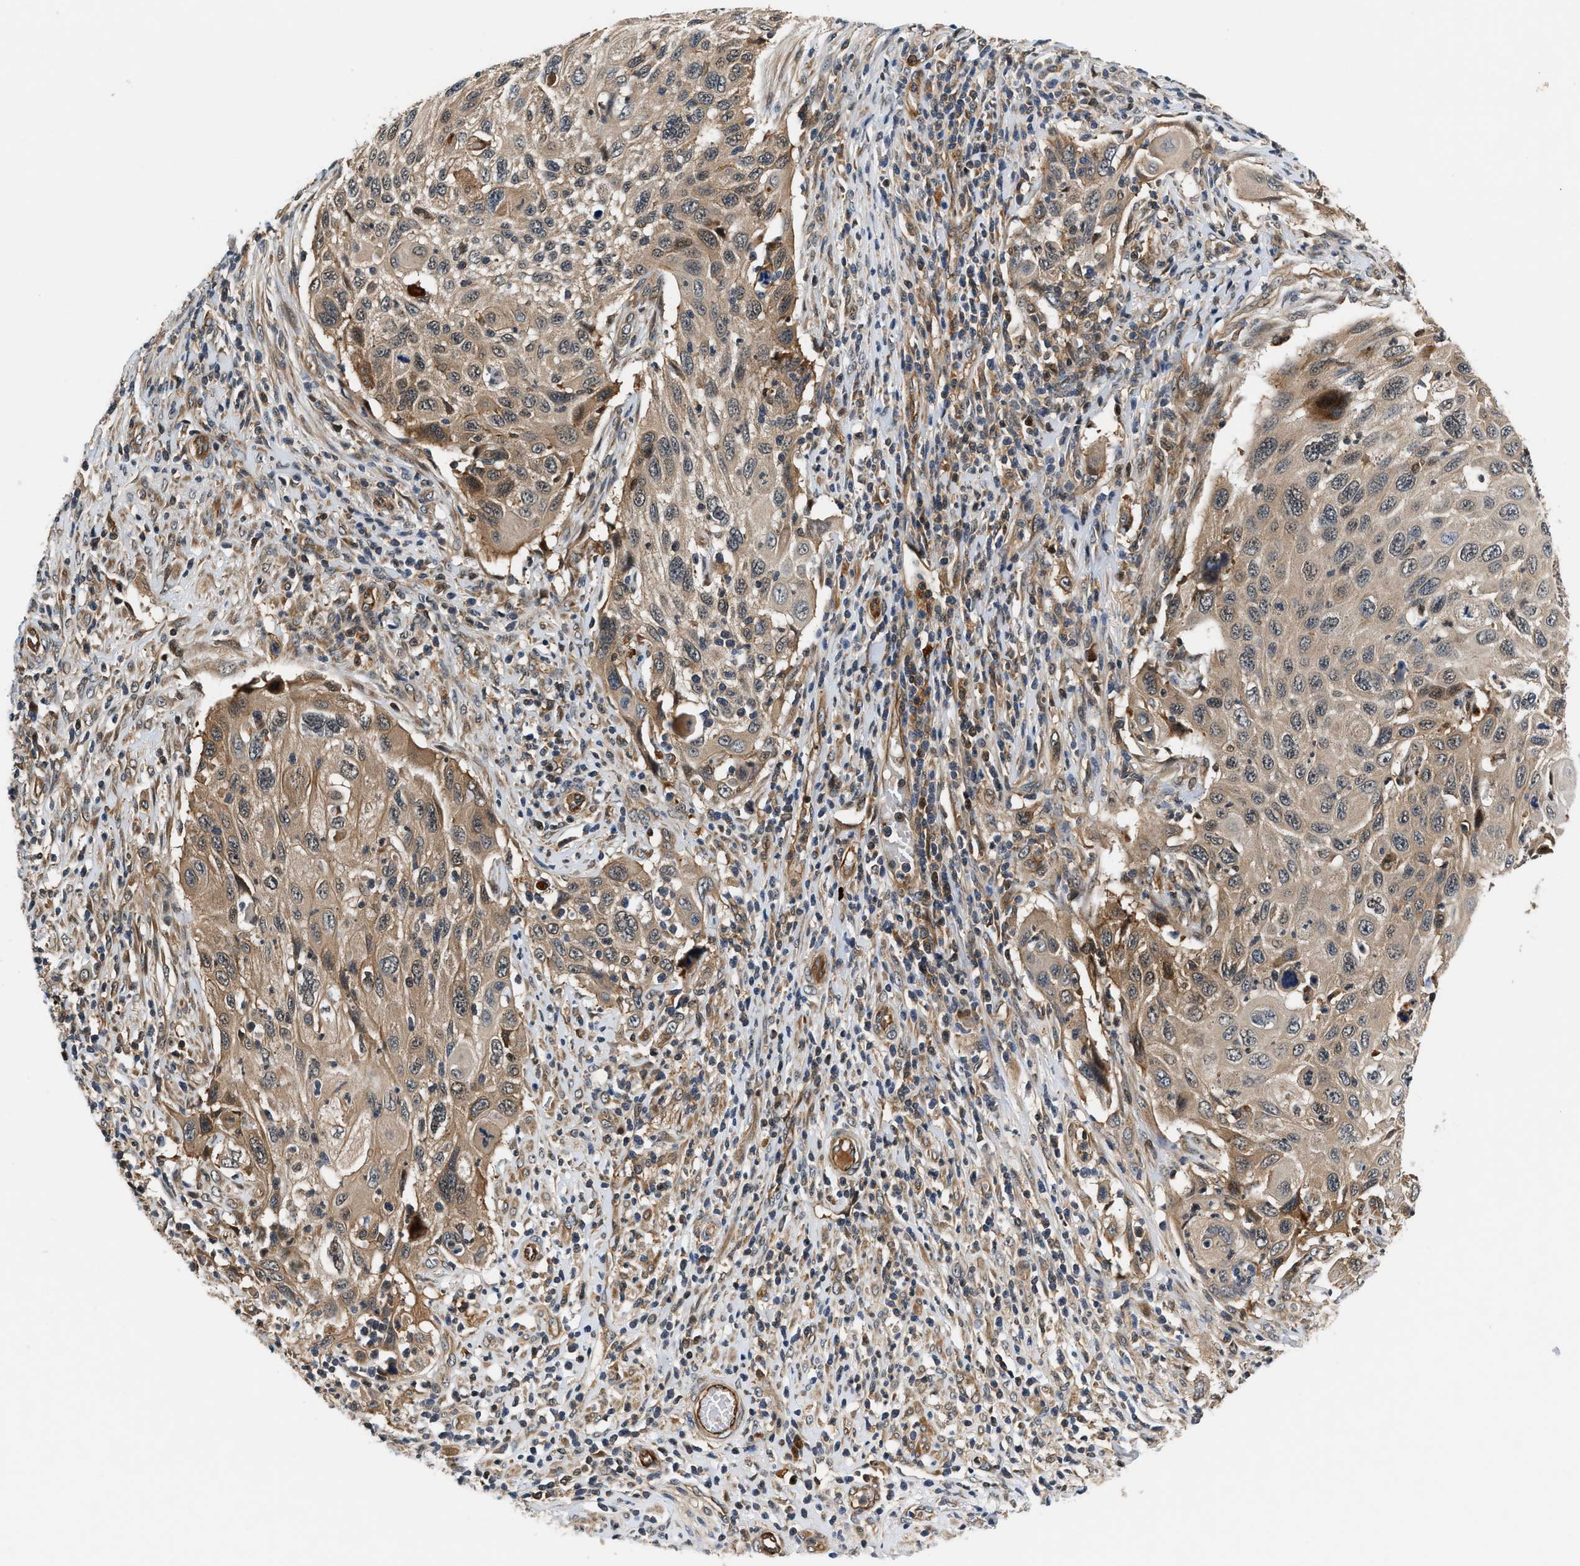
{"staining": {"intensity": "weak", "quantity": ">75%", "location": "cytoplasmic/membranous"}, "tissue": "cervical cancer", "cell_type": "Tumor cells", "image_type": "cancer", "snomed": [{"axis": "morphology", "description": "Squamous cell carcinoma, NOS"}, {"axis": "topography", "description": "Cervix"}], "caption": "The histopathology image shows a brown stain indicating the presence of a protein in the cytoplasmic/membranous of tumor cells in cervical cancer (squamous cell carcinoma). (brown staining indicates protein expression, while blue staining denotes nuclei).", "gene": "TUT7", "patient": {"sex": "female", "age": 70}}